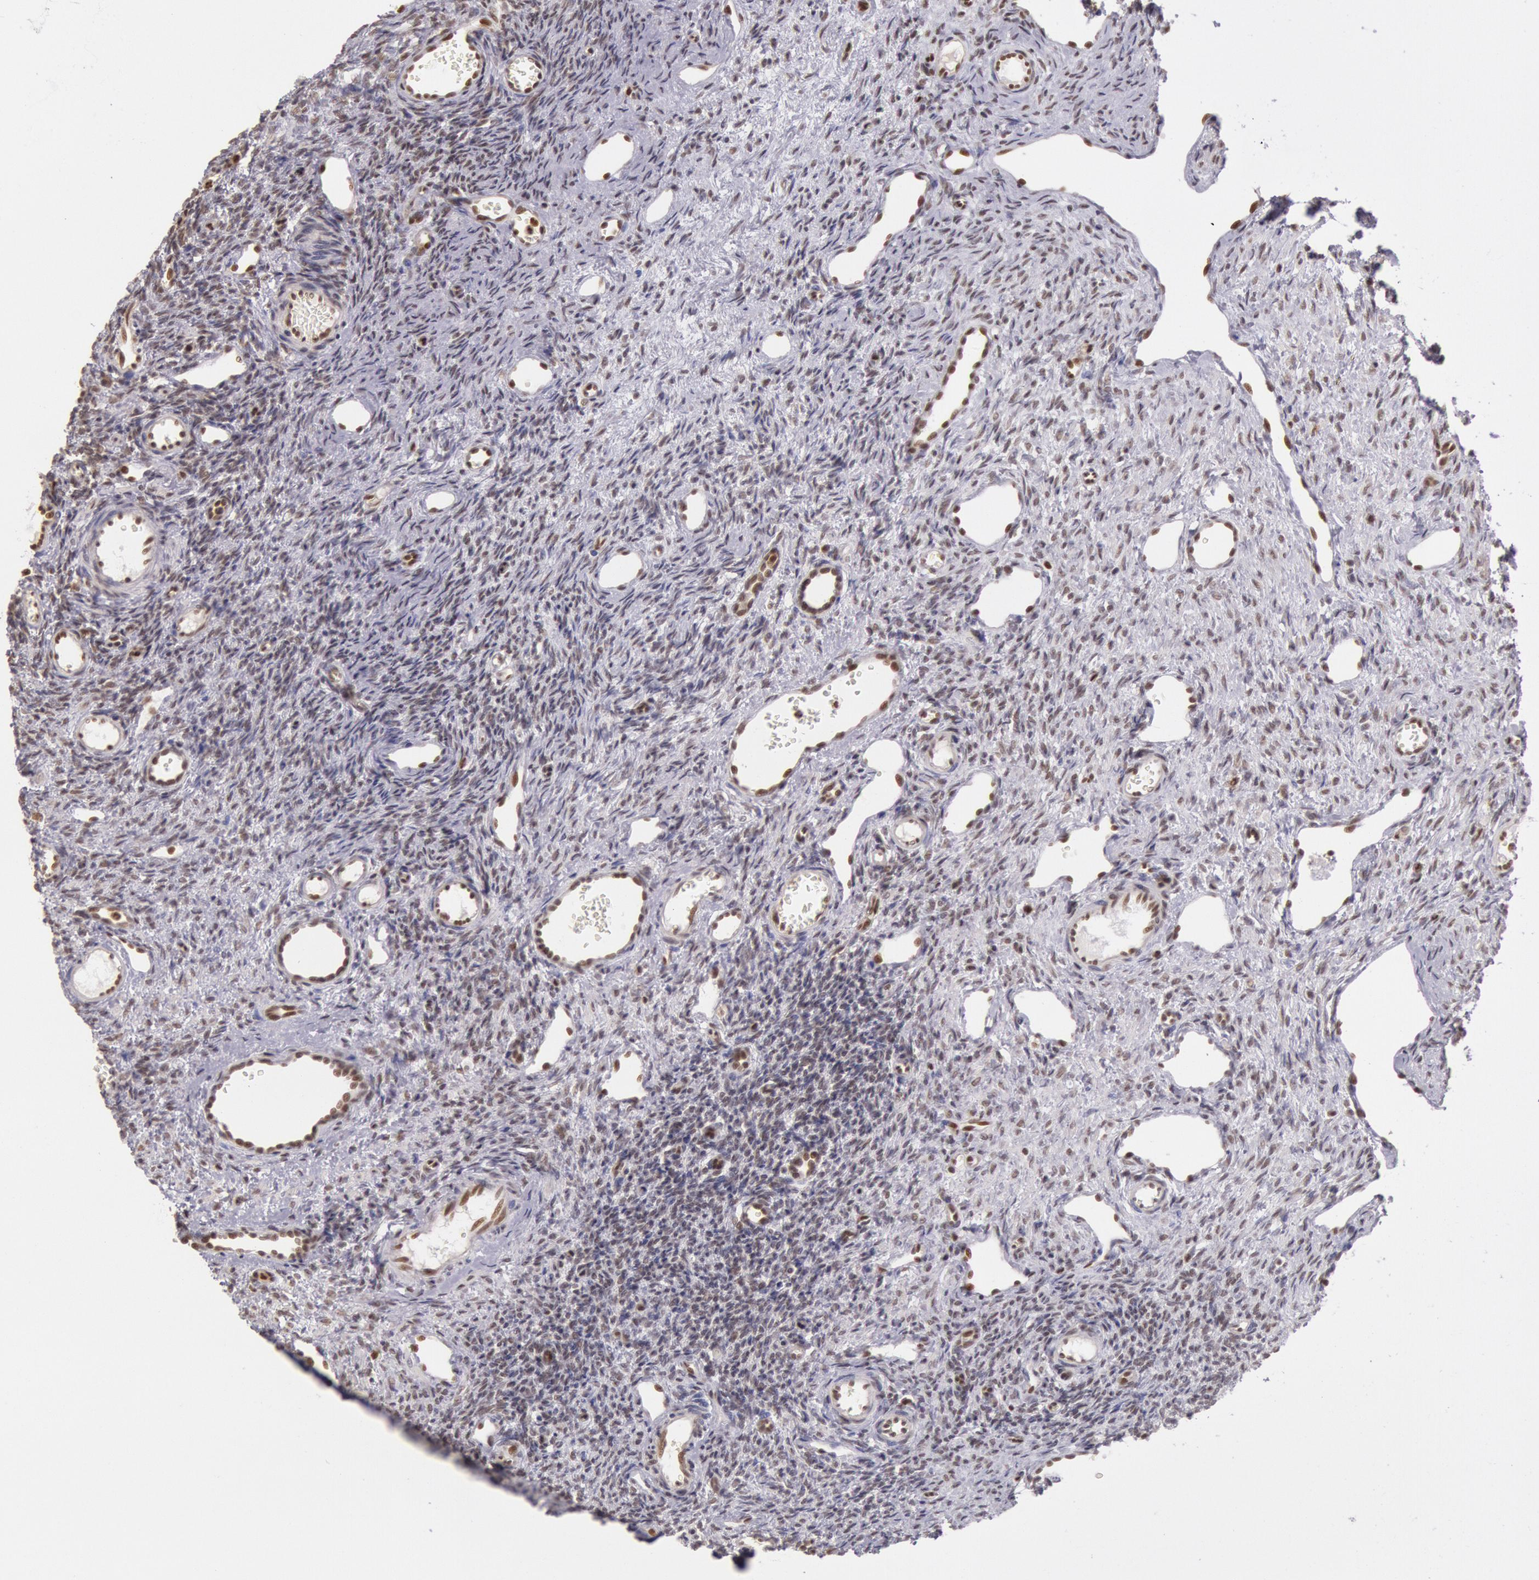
{"staining": {"intensity": "moderate", "quantity": "25%-75%", "location": "nuclear"}, "tissue": "ovary", "cell_type": "Ovarian stroma cells", "image_type": "normal", "snomed": [{"axis": "morphology", "description": "Normal tissue, NOS"}, {"axis": "topography", "description": "Ovary"}], "caption": "Immunohistochemical staining of unremarkable ovary exhibits 25%-75% levels of moderate nuclear protein positivity in about 25%-75% of ovarian stroma cells.", "gene": "ESS2", "patient": {"sex": "female", "age": 33}}